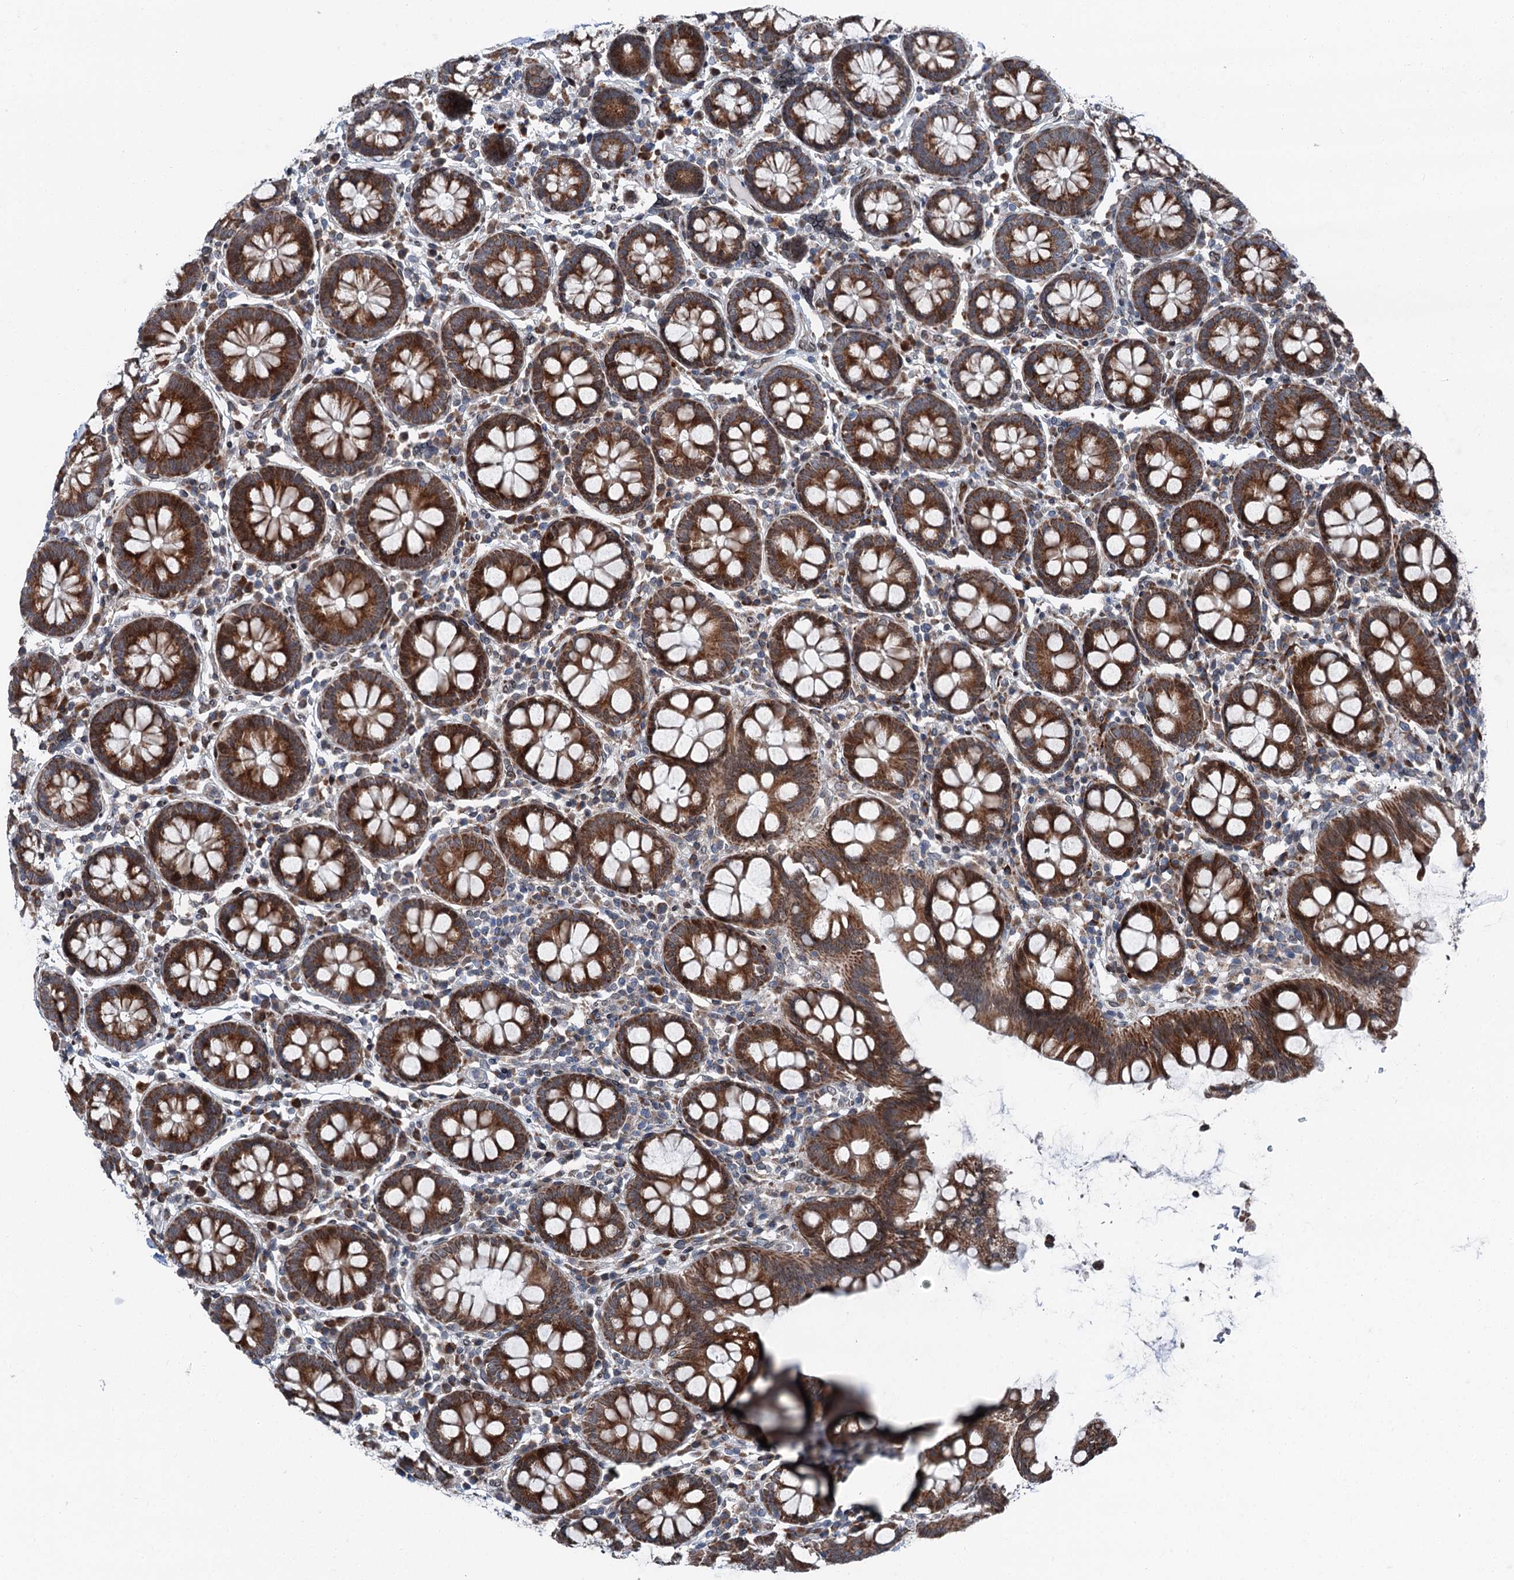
{"staining": {"intensity": "moderate", "quantity": ">75%", "location": "nuclear"}, "tissue": "colon", "cell_type": "Endothelial cells", "image_type": "normal", "snomed": [{"axis": "morphology", "description": "Normal tissue, NOS"}, {"axis": "topography", "description": "Colon"}], "caption": "A medium amount of moderate nuclear staining is identified in about >75% of endothelial cells in benign colon.", "gene": "MRPL14", "patient": {"sex": "female", "age": 79}}